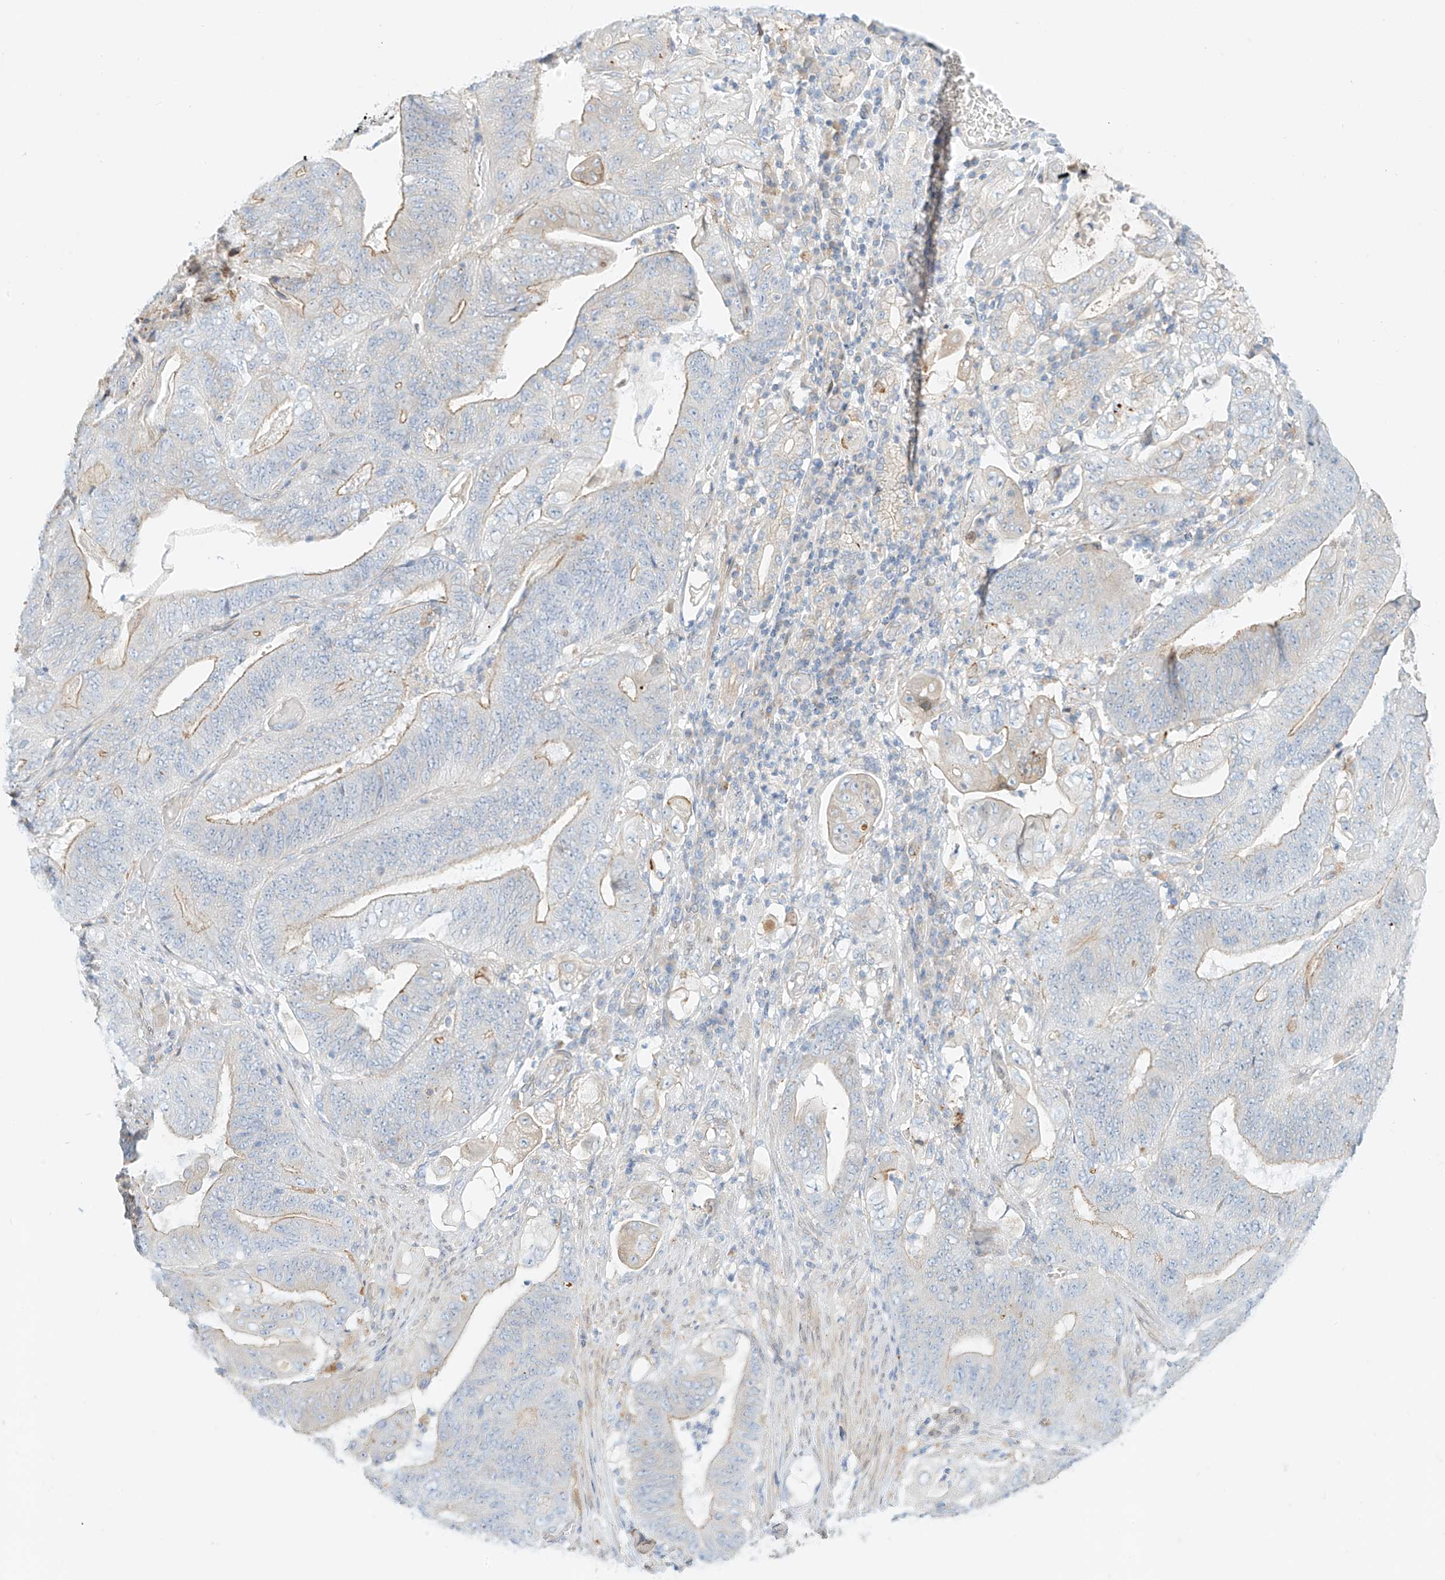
{"staining": {"intensity": "weak", "quantity": "25%-75%", "location": "cytoplasmic/membranous"}, "tissue": "stomach cancer", "cell_type": "Tumor cells", "image_type": "cancer", "snomed": [{"axis": "morphology", "description": "Adenocarcinoma, NOS"}, {"axis": "topography", "description": "Stomach"}], "caption": "Human stomach cancer (adenocarcinoma) stained for a protein (brown) shows weak cytoplasmic/membranous positive staining in approximately 25%-75% of tumor cells.", "gene": "PCYOX1", "patient": {"sex": "female", "age": 73}}